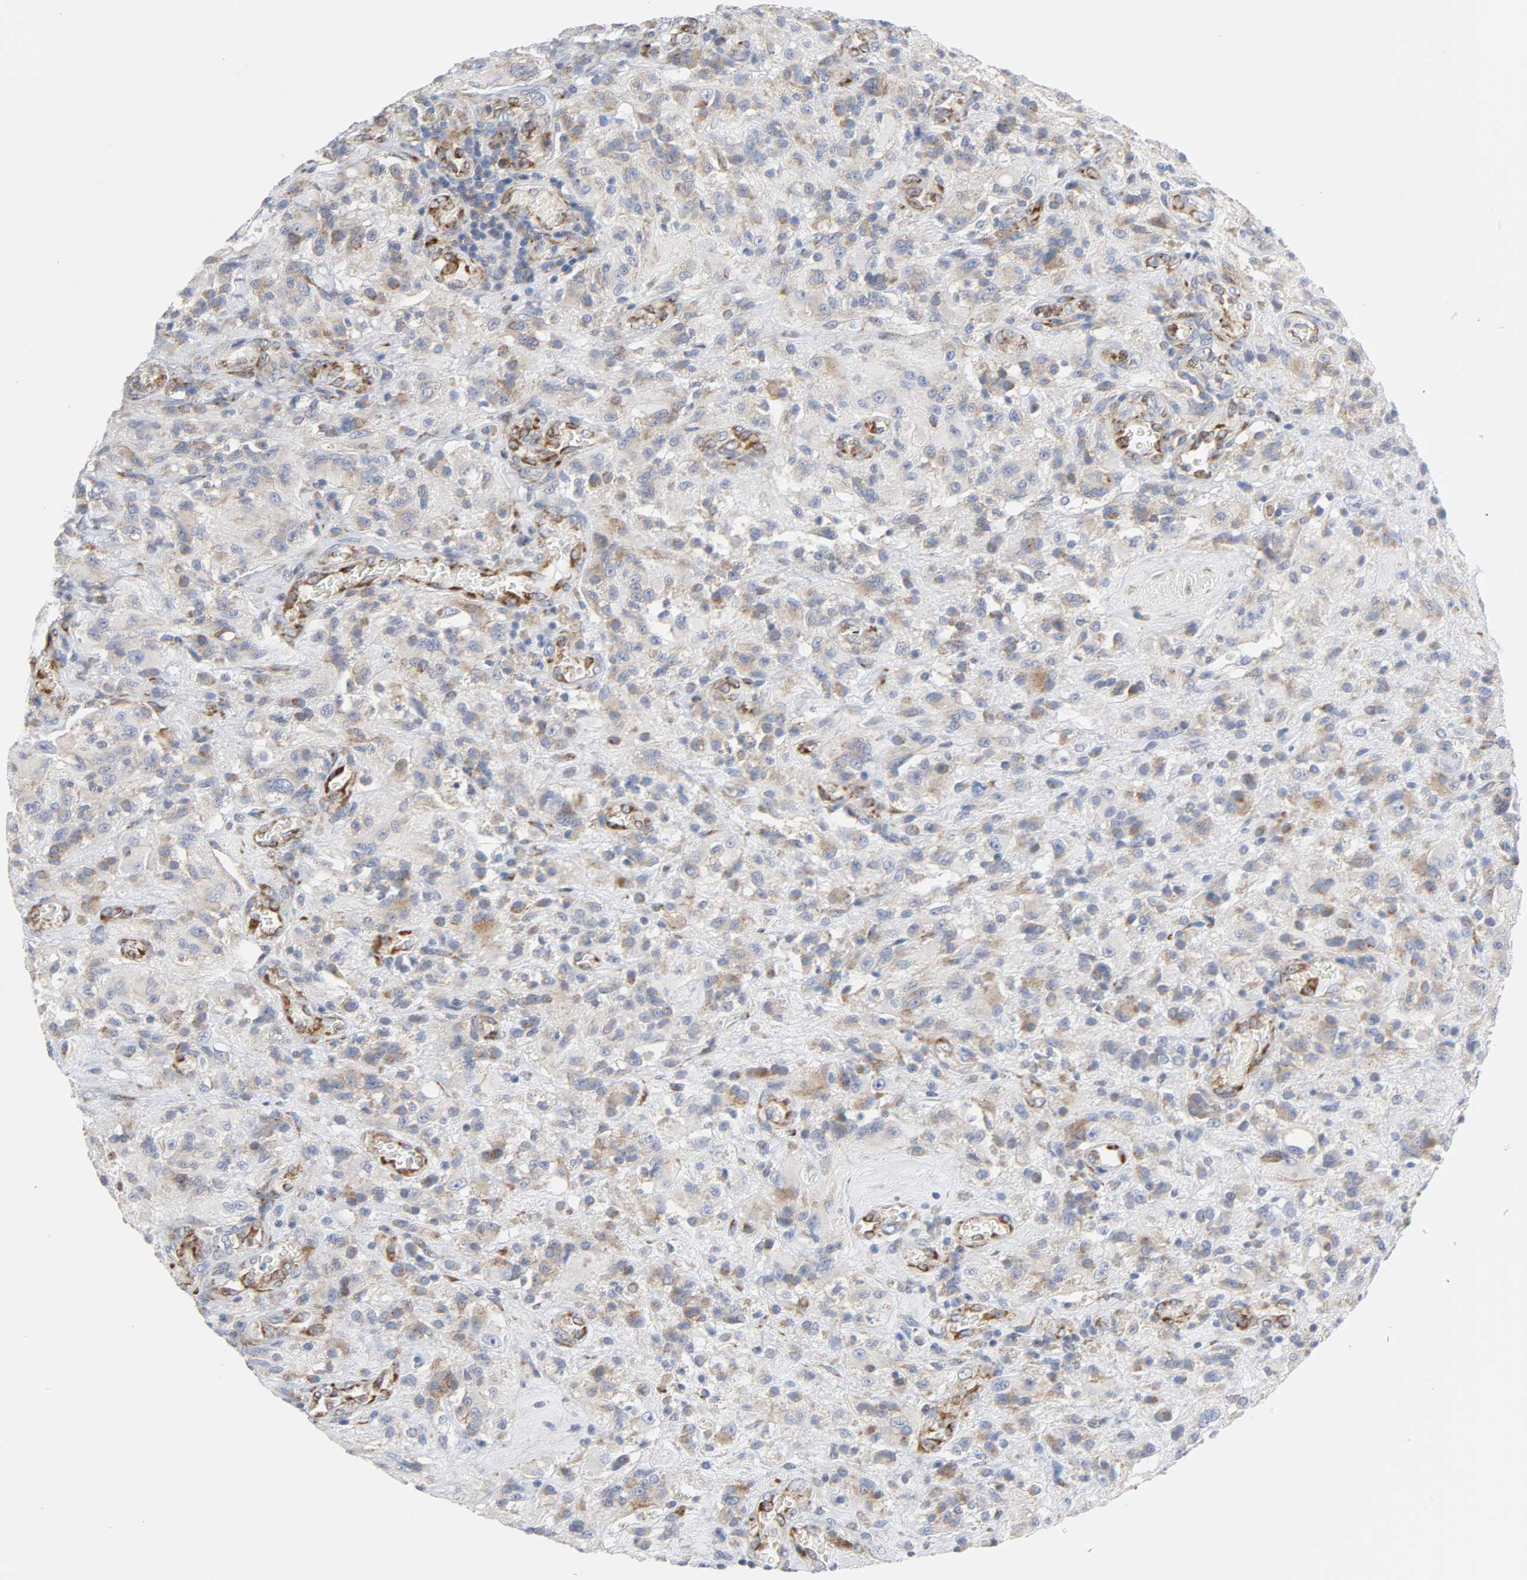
{"staining": {"intensity": "weak", "quantity": ">75%", "location": "cytoplasmic/membranous"}, "tissue": "glioma", "cell_type": "Tumor cells", "image_type": "cancer", "snomed": [{"axis": "morphology", "description": "Normal tissue, NOS"}, {"axis": "morphology", "description": "Glioma, malignant, High grade"}, {"axis": "topography", "description": "Cerebral cortex"}], "caption": "Malignant glioma (high-grade) tissue shows weak cytoplasmic/membranous expression in about >75% of tumor cells", "gene": "REL", "patient": {"sex": "male", "age": 56}}